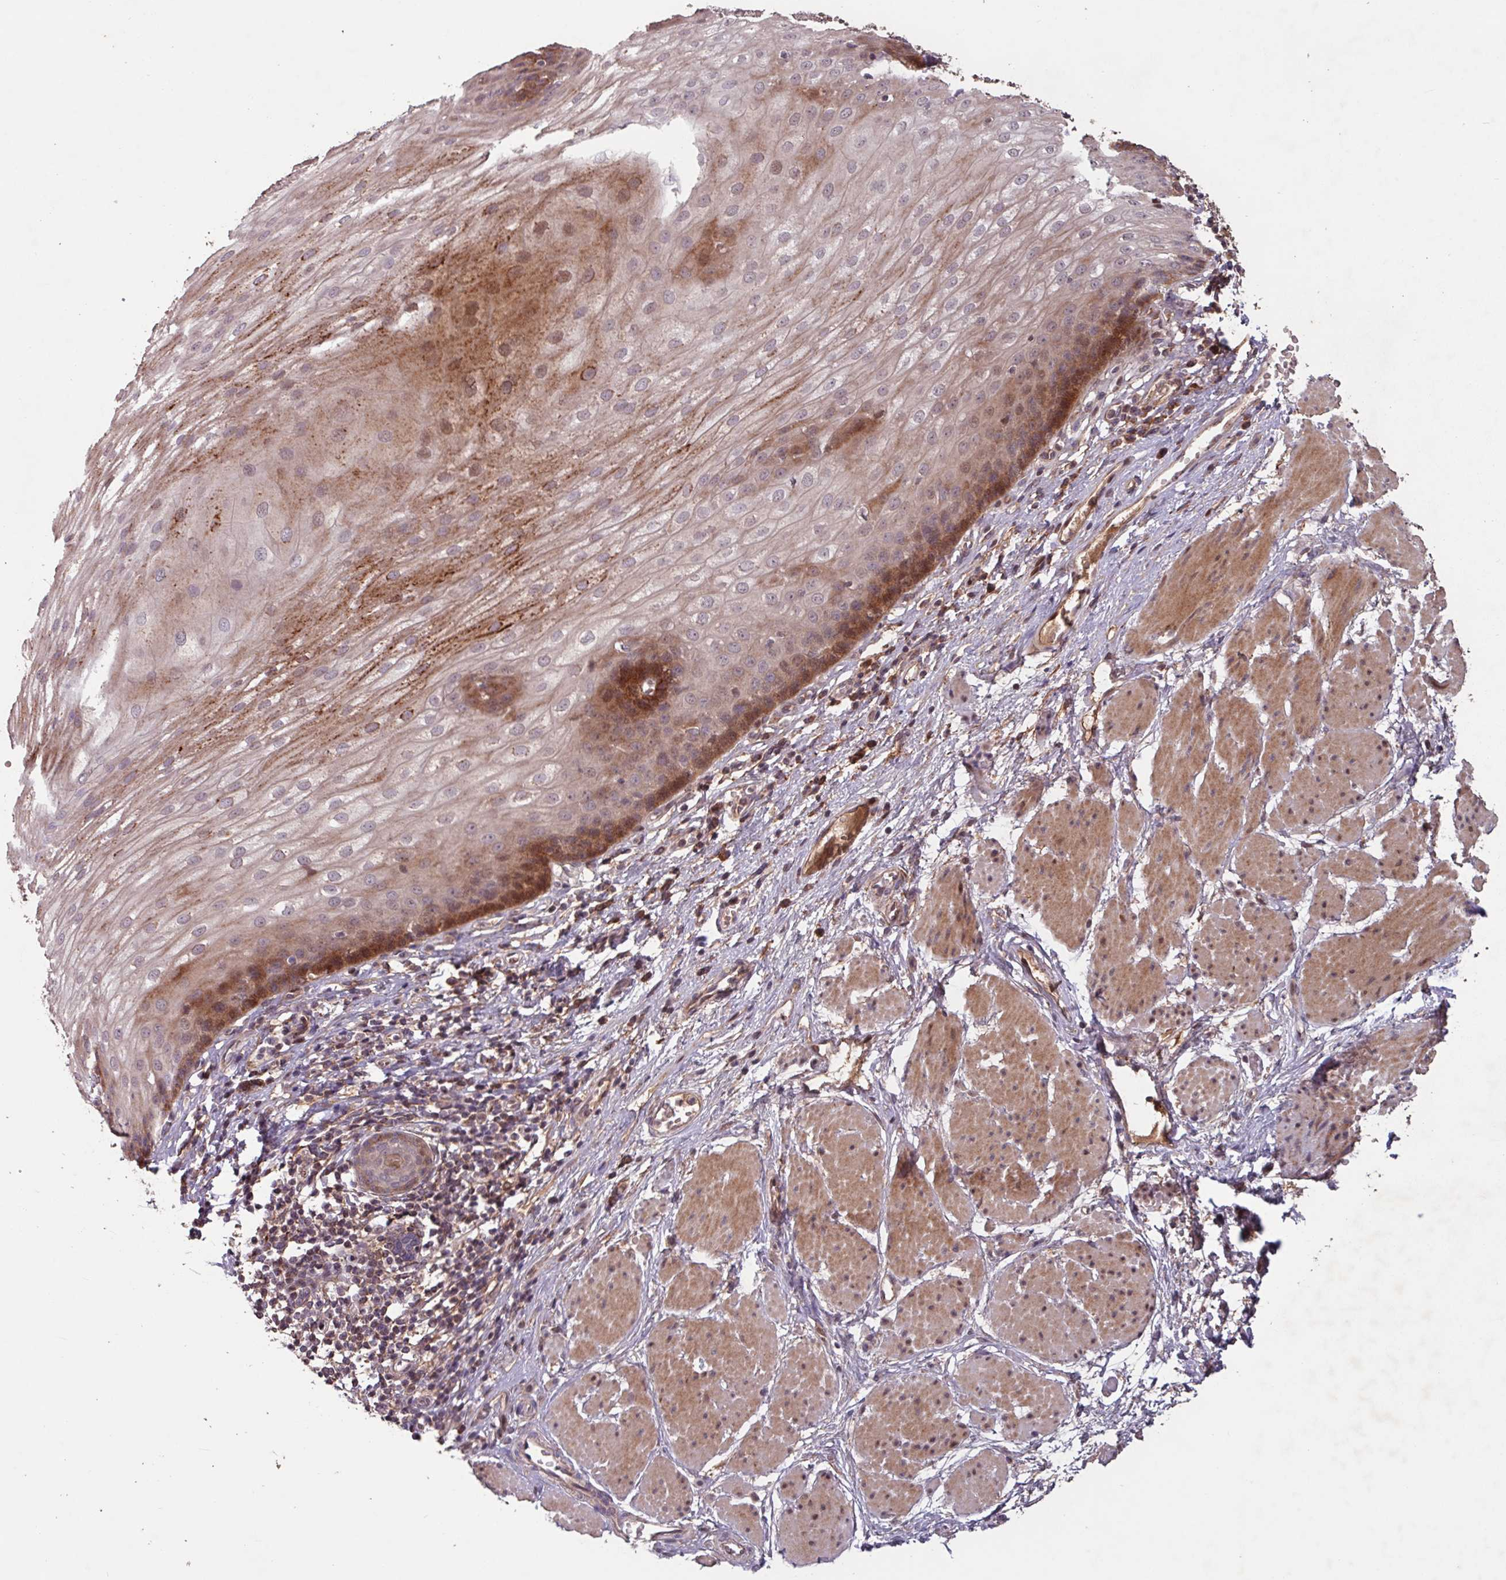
{"staining": {"intensity": "strong", "quantity": "25%-75%", "location": "cytoplasmic/membranous"}, "tissue": "esophagus", "cell_type": "Squamous epithelial cells", "image_type": "normal", "snomed": [{"axis": "morphology", "description": "Normal tissue, NOS"}, {"axis": "topography", "description": "Esophagus"}], "caption": "Immunohistochemical staining of normal esophagus exhibits strong cytoplasmic/membranous protein expression in about 25%-75% of squamous epithelial cells. The staining is performed using DAB brown chromogen to label protein expression. The nuclei are counter-stained blue using hematoxylin.", "gene": "TMEM88", "patient": {"sex": "male", "age": 69}}